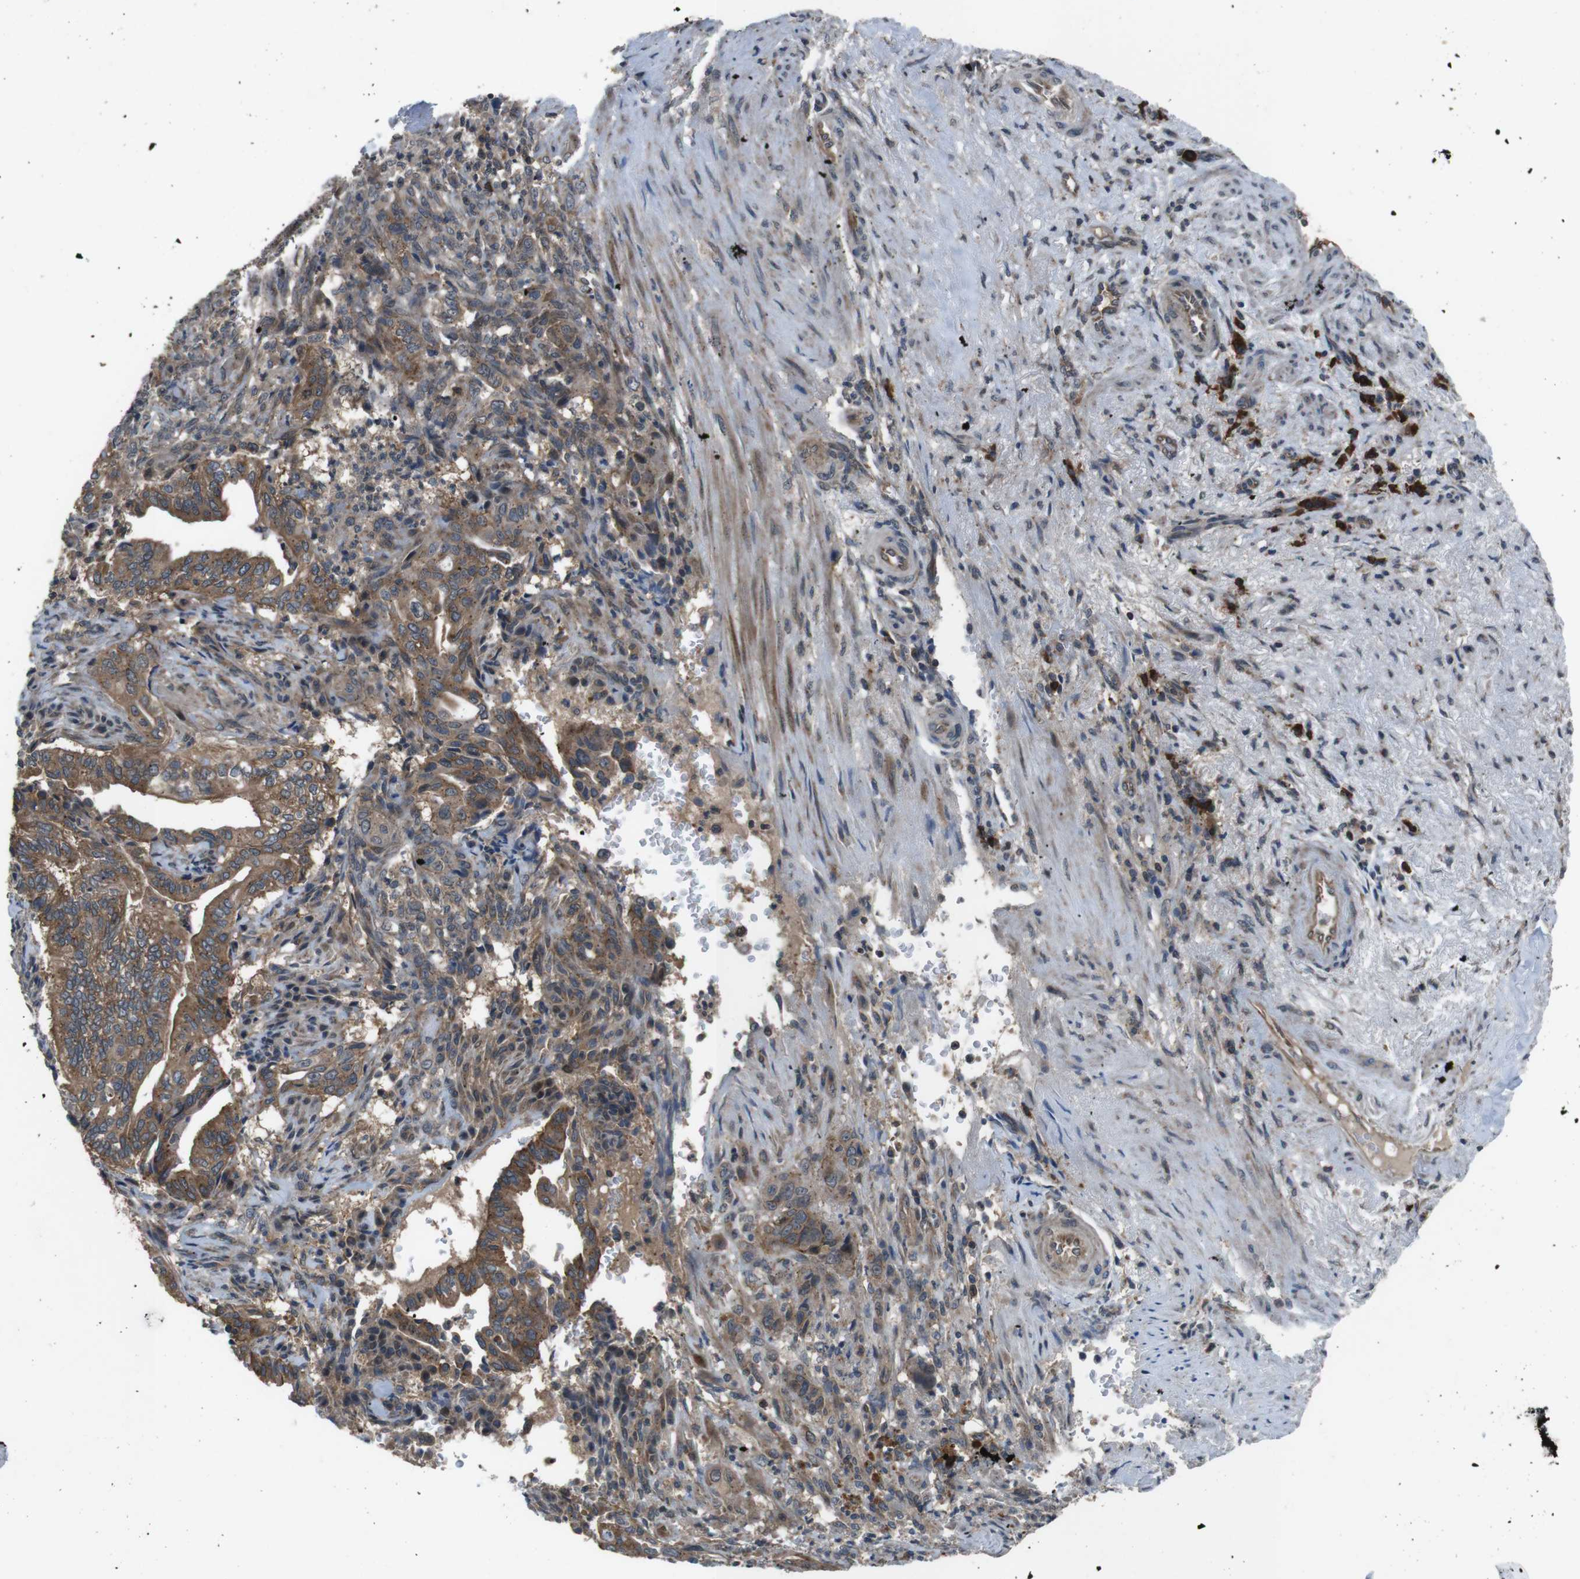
{"staining": {"intensity": "moderate", "quantity": ">75%", "location": "cytoplasmic/membranous"}, "tissue": "liver cancer", "cell_type": "Tumor cells", "image_type": "cancer", "snomed": [{"axis": "morphology", "description": "Cholangiocarcinoma"}, {"axis": "topography", "description": "Liver"}], "caption": "Immunohistochemical staining of liver cancer (cholangiocarcinoma) reveals medium levels of moderate cytoplasmic/membranous expression in approximately >75% of tumor cells. (IHC, brightfield microscopy, high magnification).", "gene": "SLC22A23", "patient": {"sex": "female", "age": 67}}